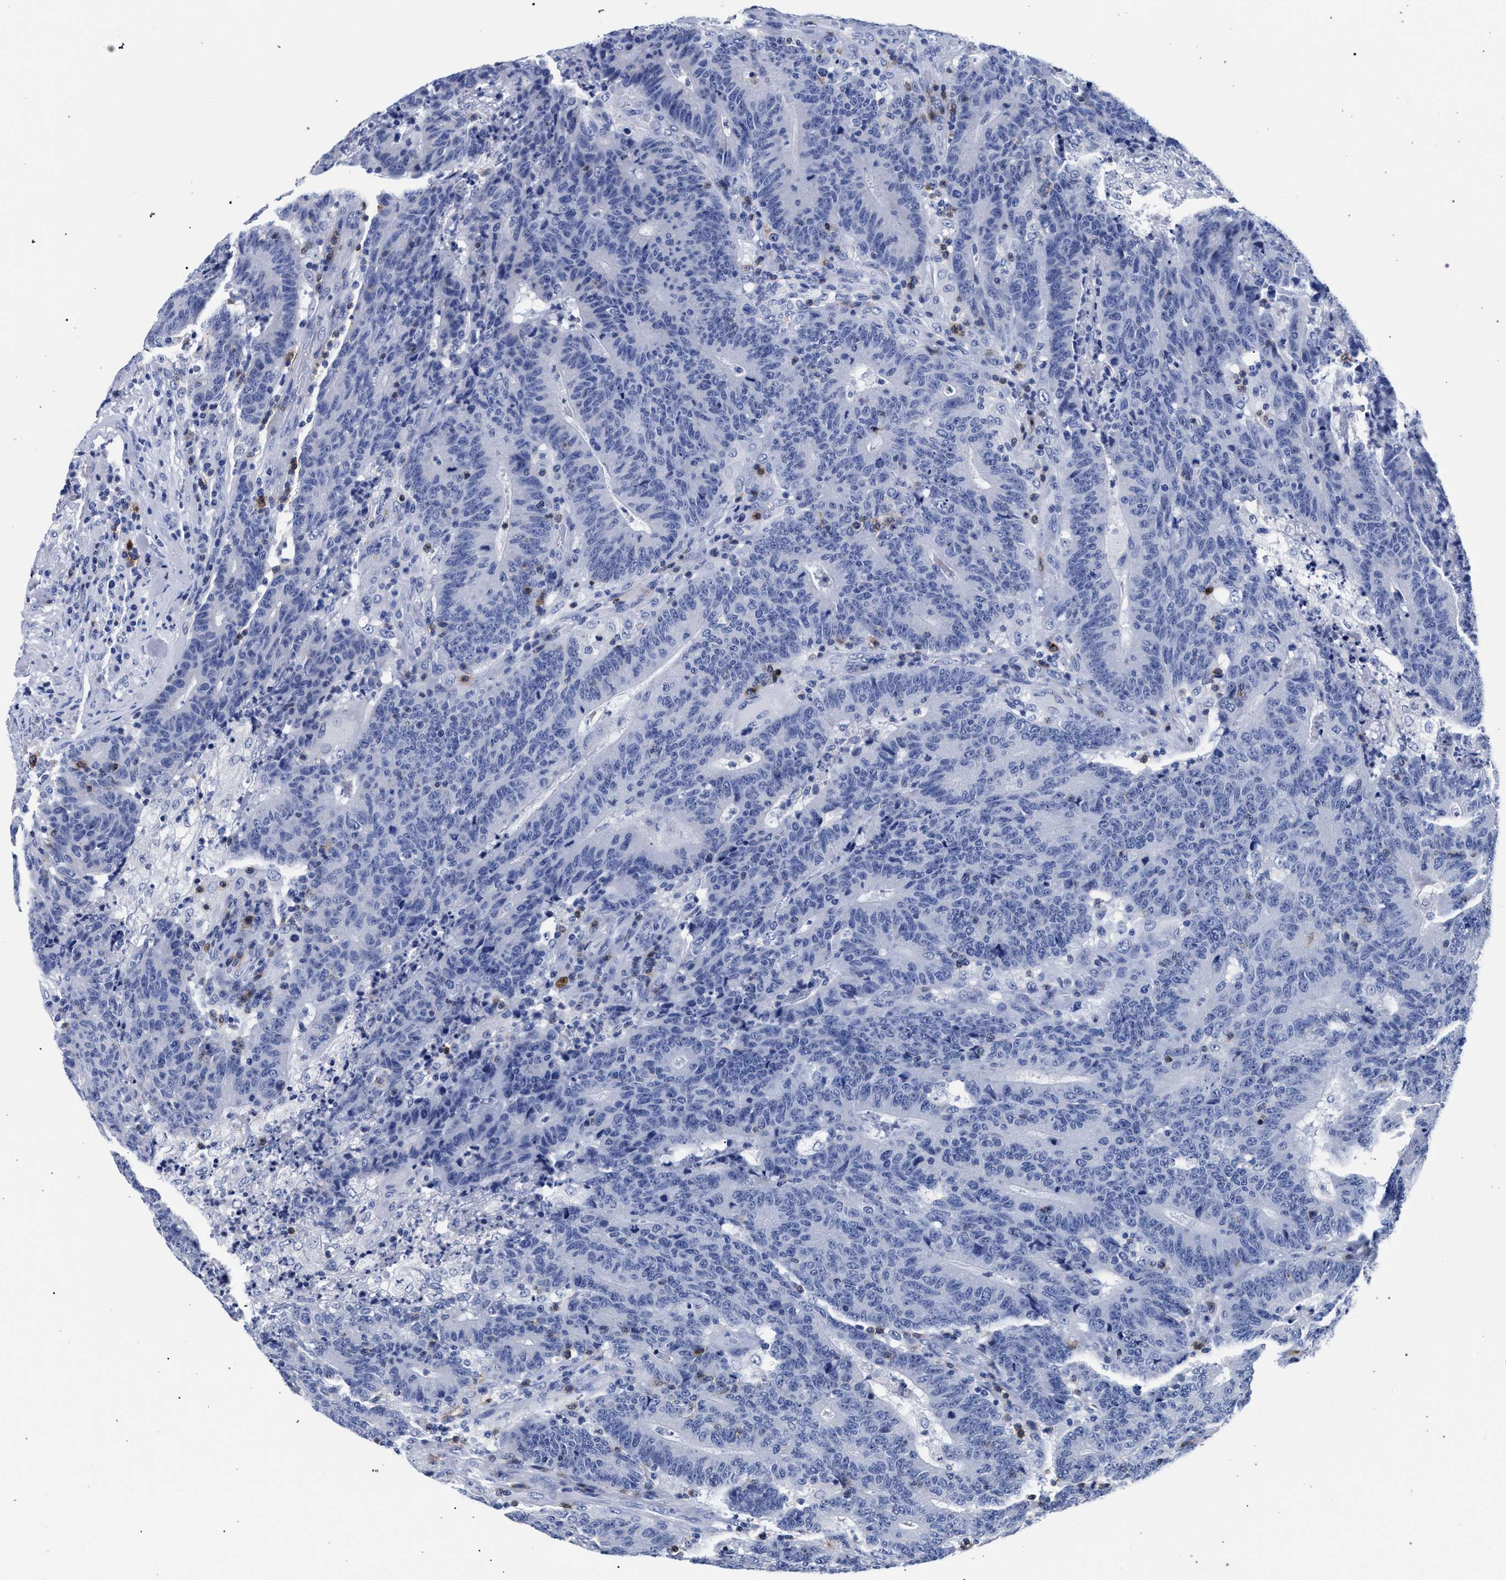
{"staining": {"intensity": "negative", "quantity": "none", "location": "none"}, "tissue": "colorectal cancer", "cell_type": "Tumor cells", "image_type": "cancer", "snomed": [{"axis": "morphology", "description": "Normal tissue, NOS"}, {"axis": "morphology", "description": "Adenocarcinoma, NOS"}, {"axis": "topography", "description": "Colon"}], "caption": "Protein analysis of colorectal cancer shows no significant staining in tumor cells.", "gene": "KLRK1", "patient": {"sex": "female", "age": 75}}